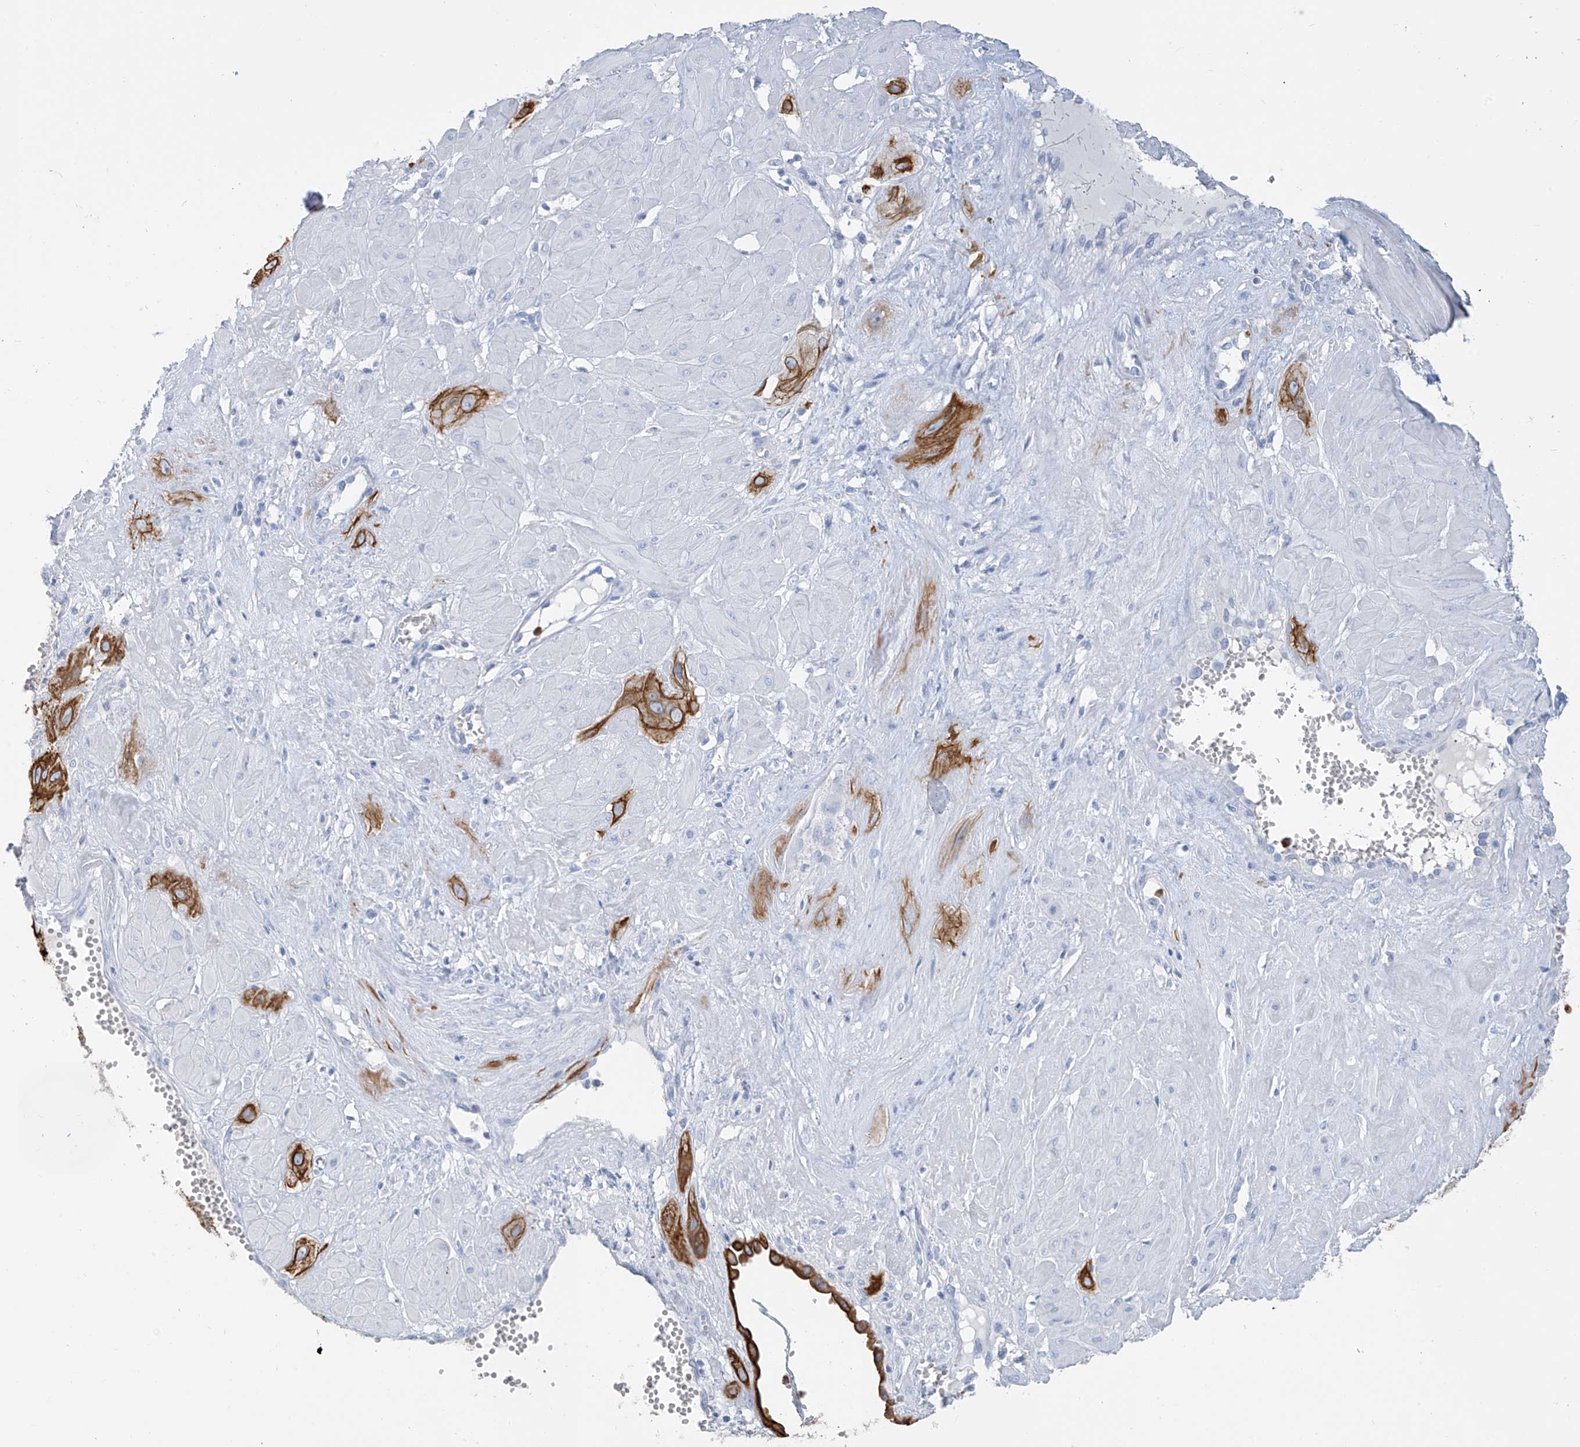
{"staining": {"intensity": "strong", "quantity": ">75%", "location": "cytoplasmic/membranous"}, "tissue": "cervical cancer", "cell_type": "Tumor cells", "image_type": "cancer", "snomed": [{"axis": "morphology", "description": "Squamous cell carcinoma, NOS"}, {"axis": "topography", "description": "Cervix"}], "caption": "This photomicrograph displays cervical squamous cell carcinoma stained with immunohistochemistry to label a protein in brown. The cytoplasmic/membranous of tumor cells show strong positivity for the protein. Nuclei are counter-stained blue.", "gene": "PAFAH1B3", "patient": {"sex": "female", "age": 34}}